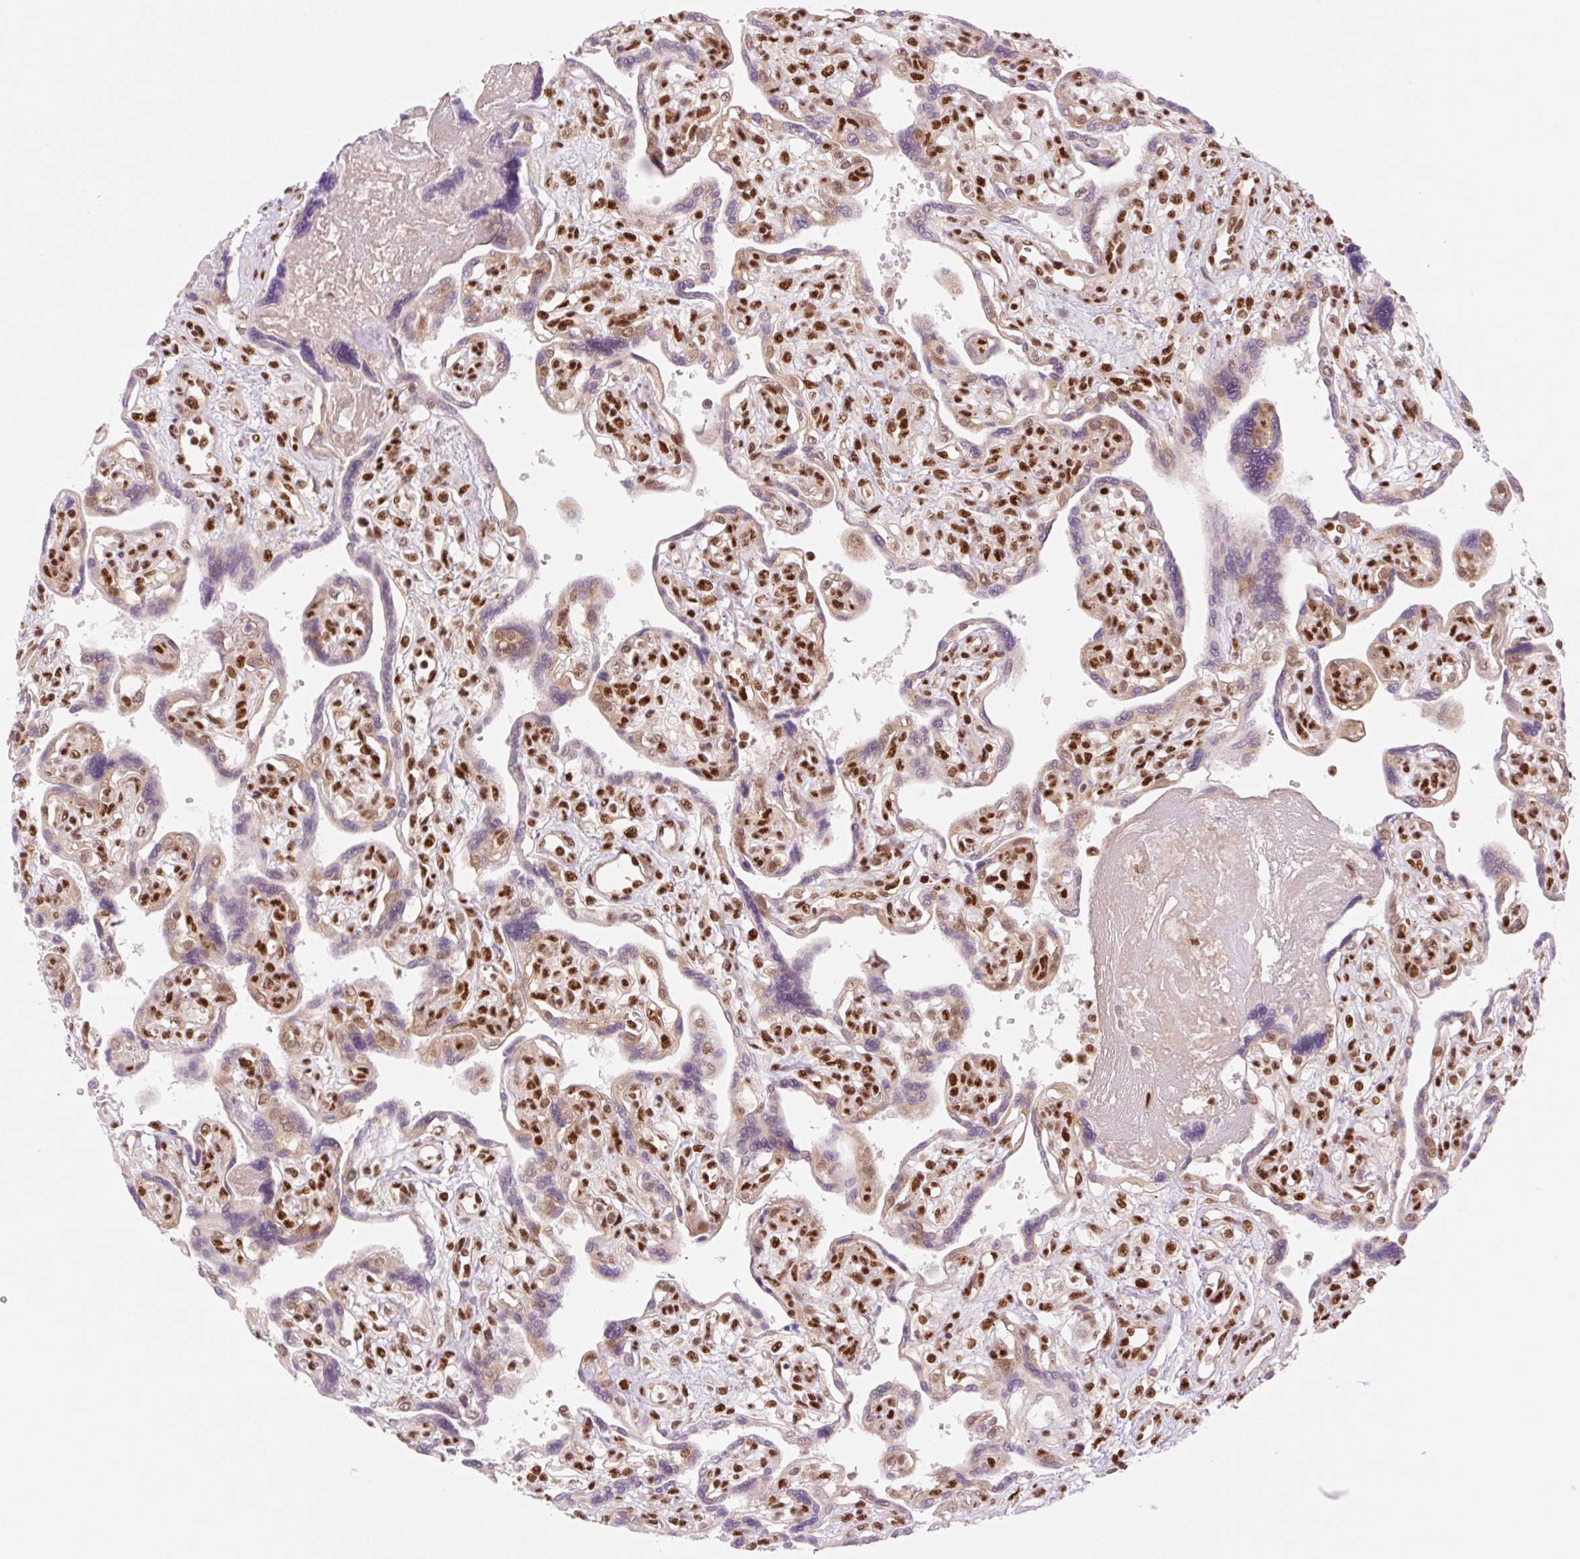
{"staining": {"intensity": "strong", "quantity": "<25%", "location": "nuclear"}, "tissue": "placenta", "cell_type": "Decidual cells", "image_type": "normal", "snomed": [{"axis": "morphology", "description": "Normal tissue, NOS"}, {"axis": "topography", "description": "Placenta"}], "caption": "High-magnification brightfield microscopy of benign placenta stained with DAB (brown) and counterstained with hematoxylin (blue). decidual cells exhibit strong nuclear positivity is identified in about<25% of cells. (DAB IHC with brightfield microscopy, high magnification).", "gene": "PRDM11", "patient": {"sex": "female", "age": 39}}